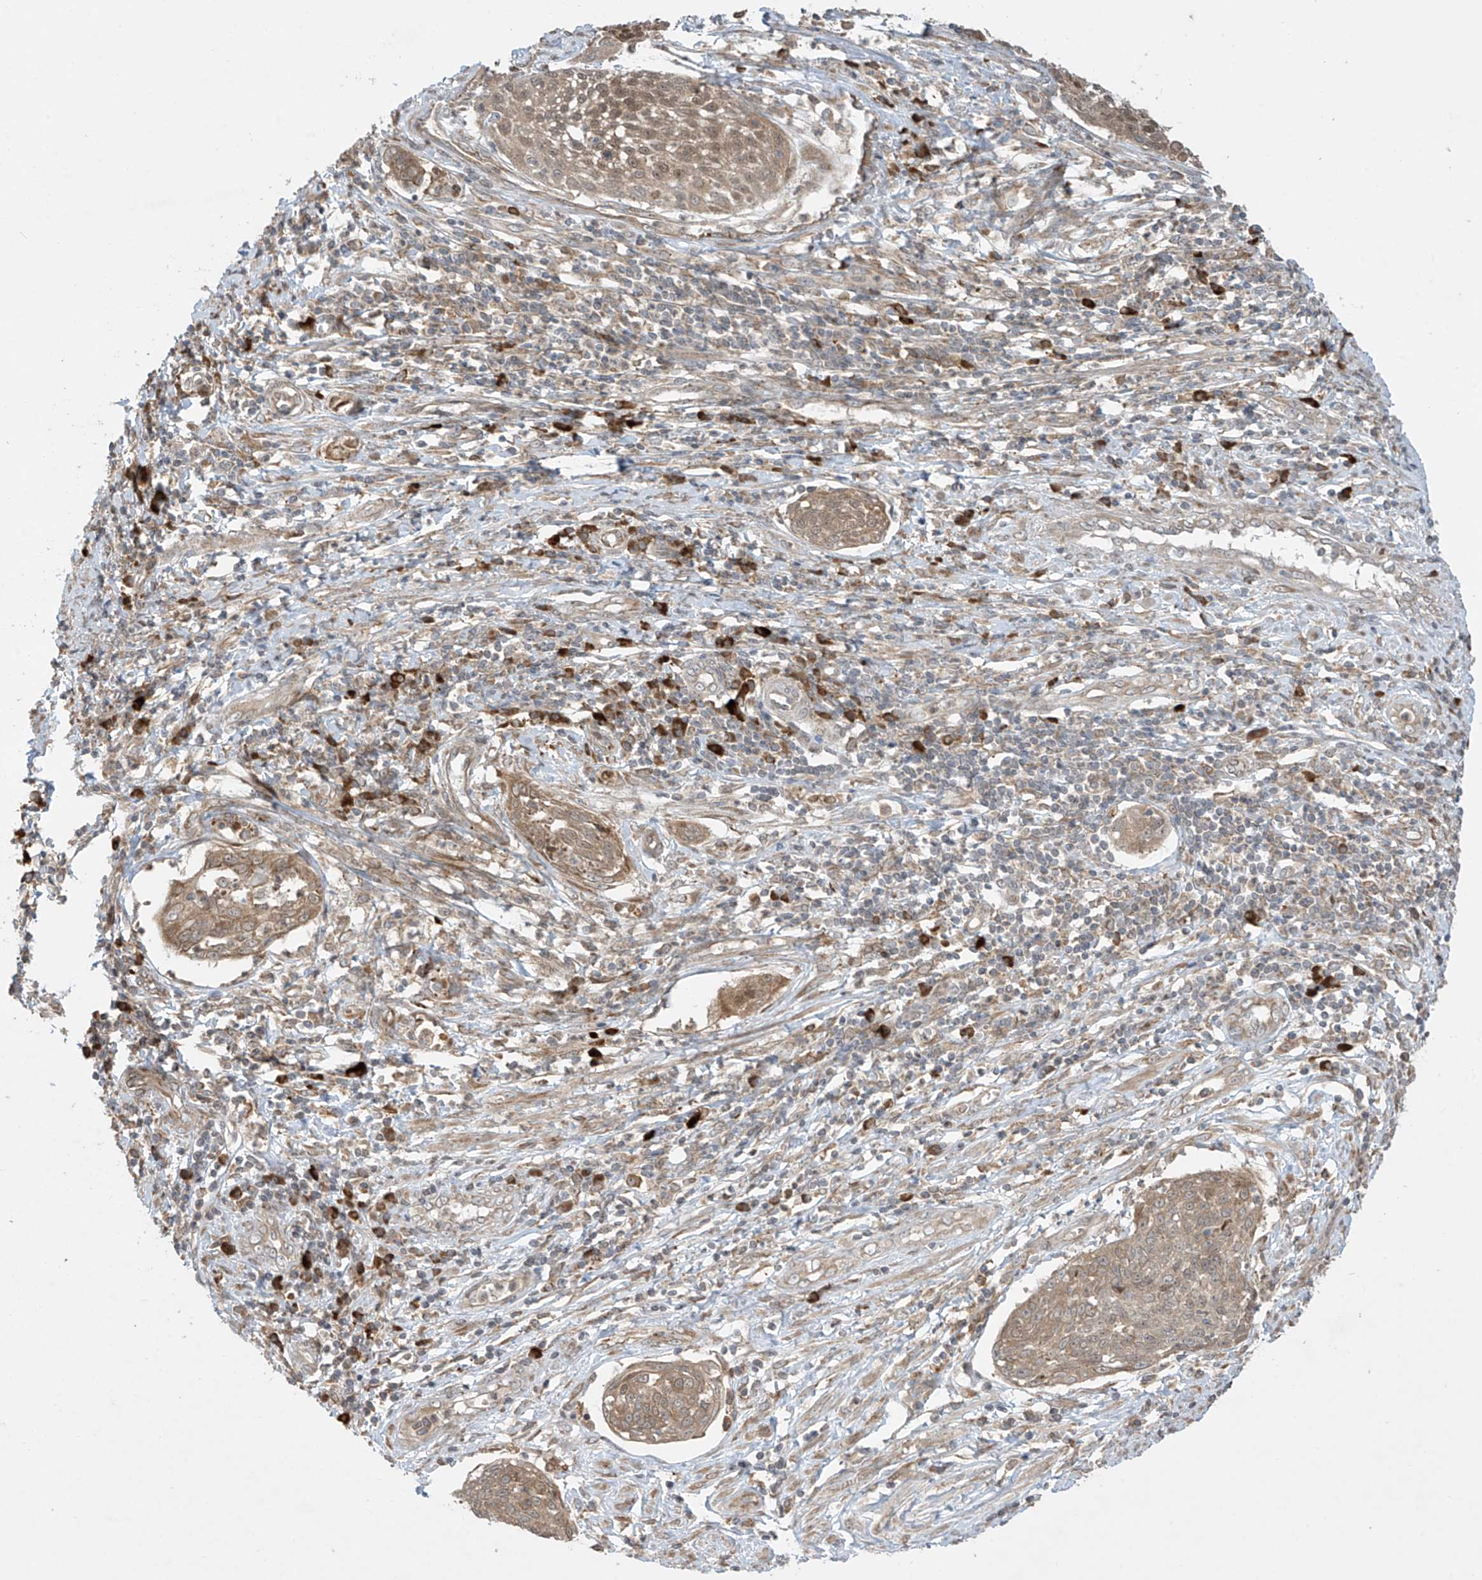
{"staining": {"intensity": "moderate", "quantity": ">75%", "location": "cytoplasmic/membranous,nuclear"}, "tissue": "cervical cancer", "cell_type": "Tumor cells", "image_type": "cancer", "snomed": [{"axis": "morphology", "description": "Squamous cell carcinoma, NOS"}, {"axis": "topography", "description": "Cervix"}], "caption": "Protein staining demonstrates moderate cytoplasmic/membranous and nuclear positivity in approximately >75% of tumor cells in cervical cancer (squamous cell carcinoma). Using DAB (brown) and hematoxylin (blue) stains, captured at high magnification using brightfield microscopy.", "gene": "PPAT", "patient": {"sex": "female", "age": 34}}